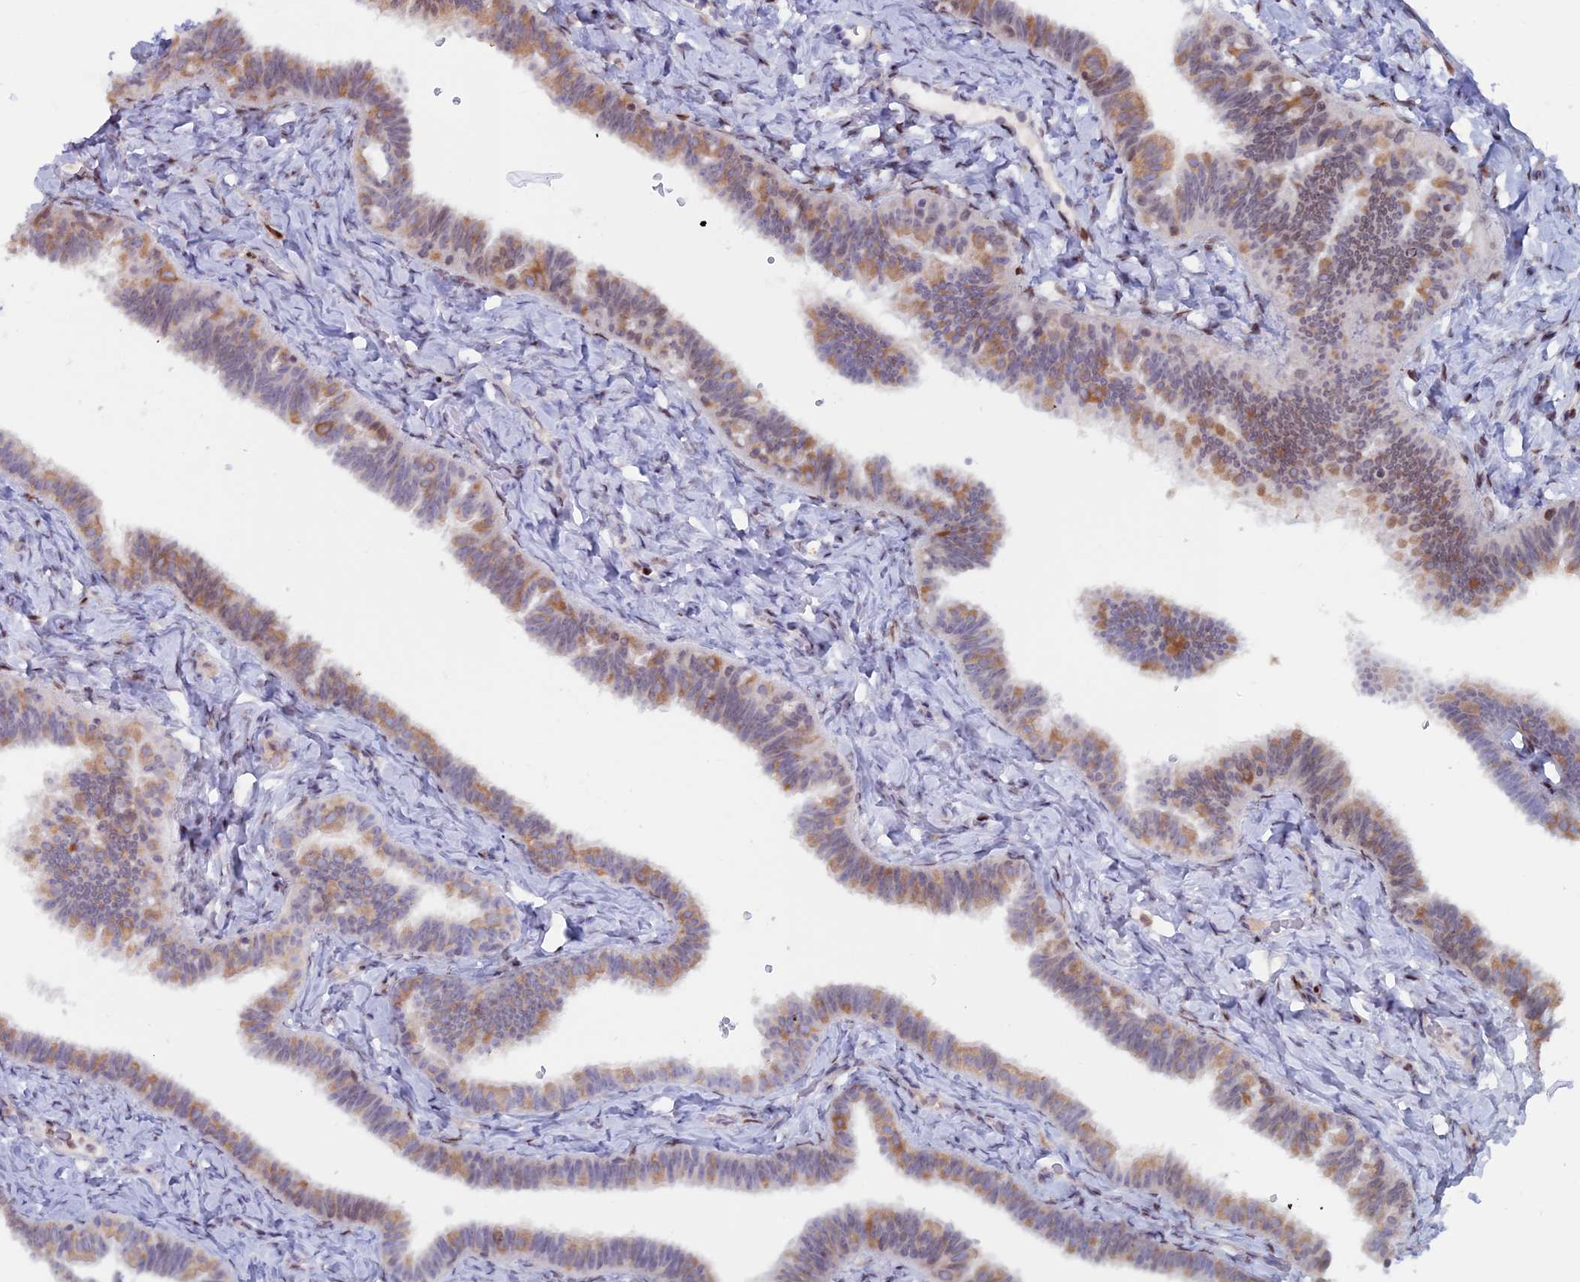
{"staining": {"intensity": "moderate", "quantity": "25%-75%", "location": "cytoplasmic/membranous"}, "tissue": "fallopian tube", "cell_type": "Glandular cells", "image_type": "normal", "snomed": [{"axis": "morphology", "description": "Normal tissue, NOS"}, {"axis": "topography", "description": "Fallopian tube"}], "caption": "Immunohistochemistry (IHC) of unremarkable fallopian tube shows medium levels of moderate cytoplasmic/membranous staining in about 25%-75% of glandular cells. (brown staining indicates protein expression, while blue staining denotes nuclei).", "gene": "CERS6", "patient": {"sex": "female", "age": 65}}